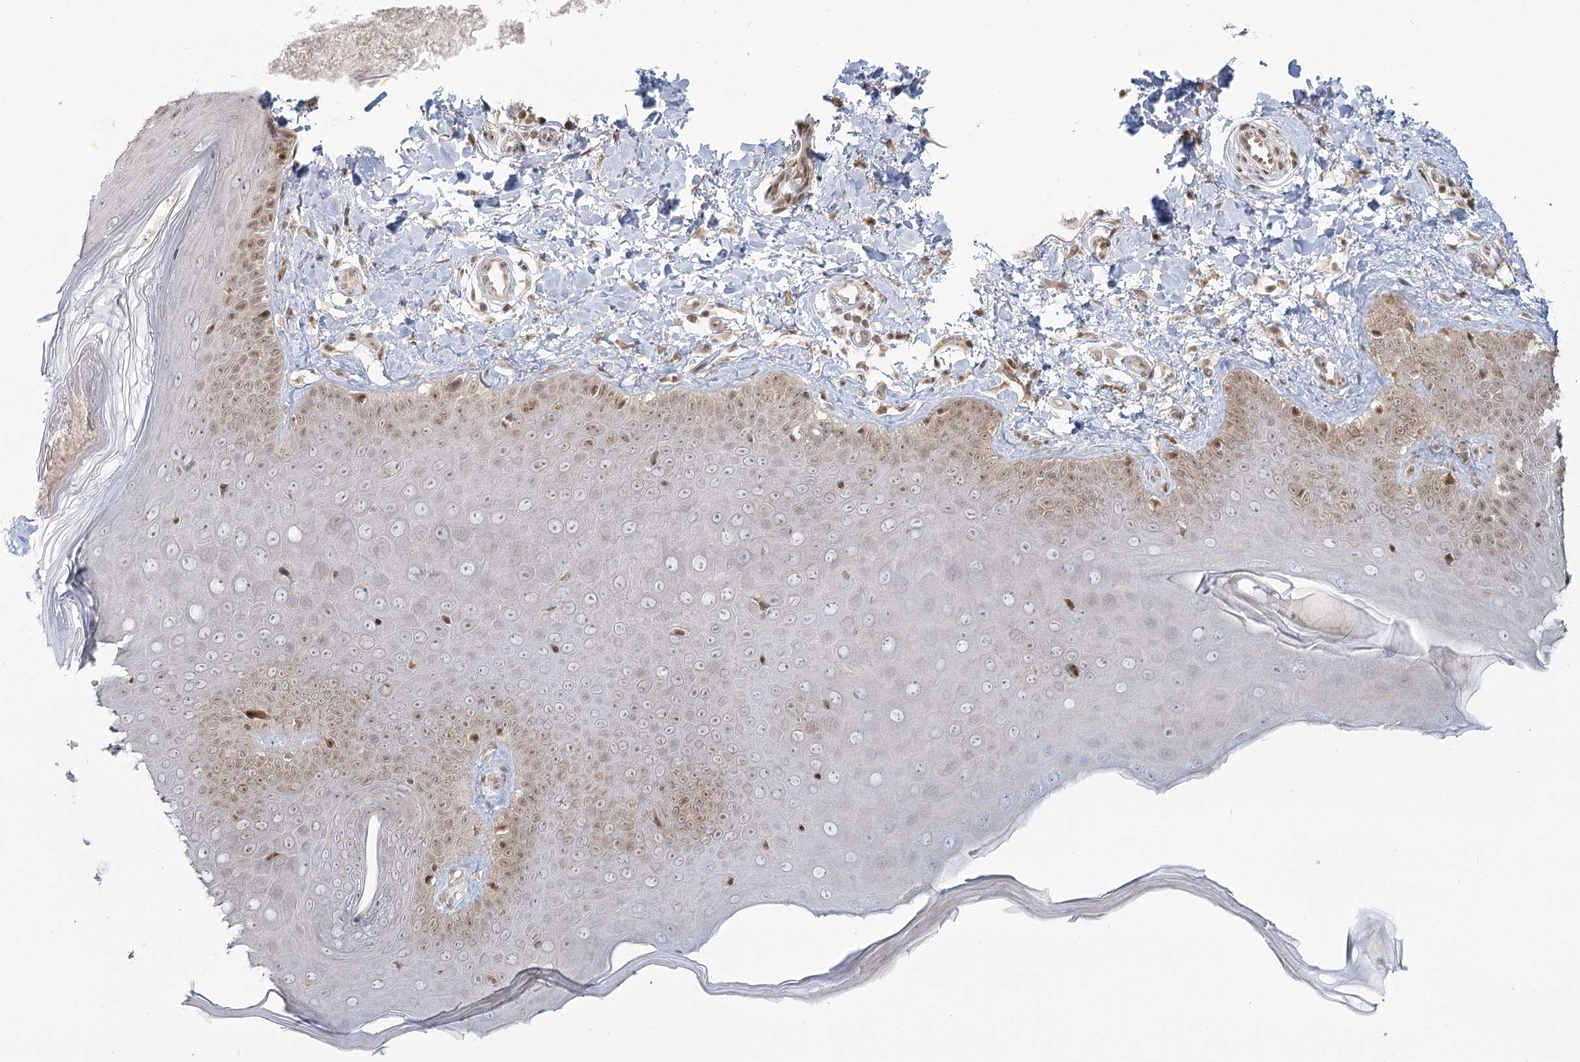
{"staining": {"intensity": "moderate", "quantity": "<25%", "location": "cytoplasmic/membranous"}, "tissue": "skin", "cell_type": "Fibroblasts", "image_type": "normal", "snomed": [{"axis": "morphology", "description": "Normal tissue, NOS"}, {"axis": "topography", "description": "Skin"}], "caption": "Moderate cytoplasmic/membranous staining is identified in about <25% of fibroblasts in benign skin.", "gene": "R3HCC1L", "patient": {"sex": "male", "age": 52}}